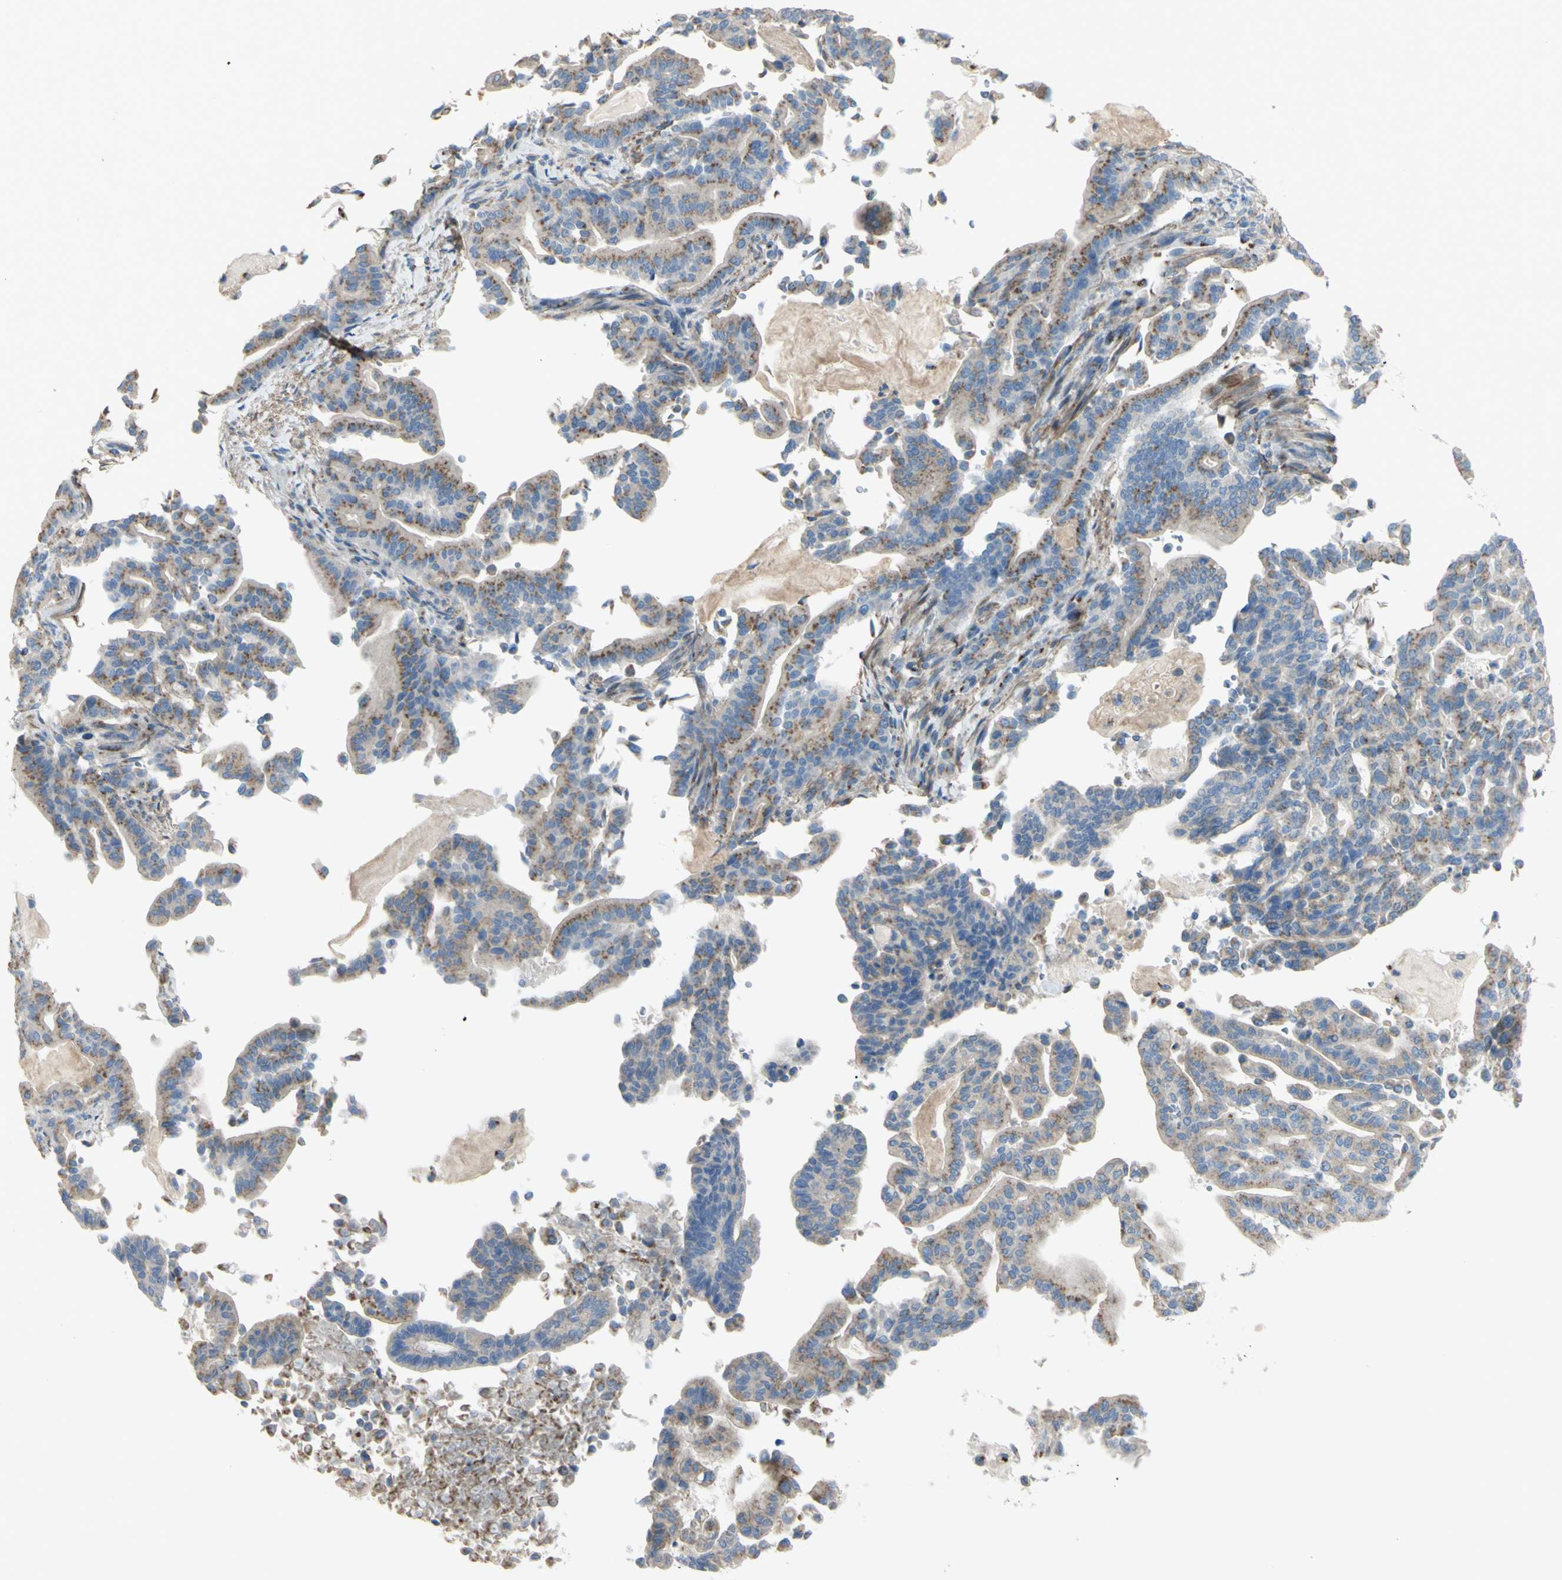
{"staining": {"intensity": "moderate", "quantity": "25%-75%", "location": "cytoplasmic/membranous"}, "tissue": "pancreatic cancer", "cell_type": "Tumor cells", "image_type": "cancer", "snomed": [{"axis": "morphology", "description": "Adenocarcinoma, NOS"}, {"axis": "topography", "description": "Pancreas"}], "caption": "The micrograph exhibits a brown stain indicating the presence of a protein in the cytoplasmic/membranous of tumor cells in pancreatic cancer. The protein is stained brown, and the nuclei are stained in blue (DAB IHC with brightfield microscopy, high magnification).", "gene": "B4GALT3", "patient": {"sex": "male", "age": 63}}